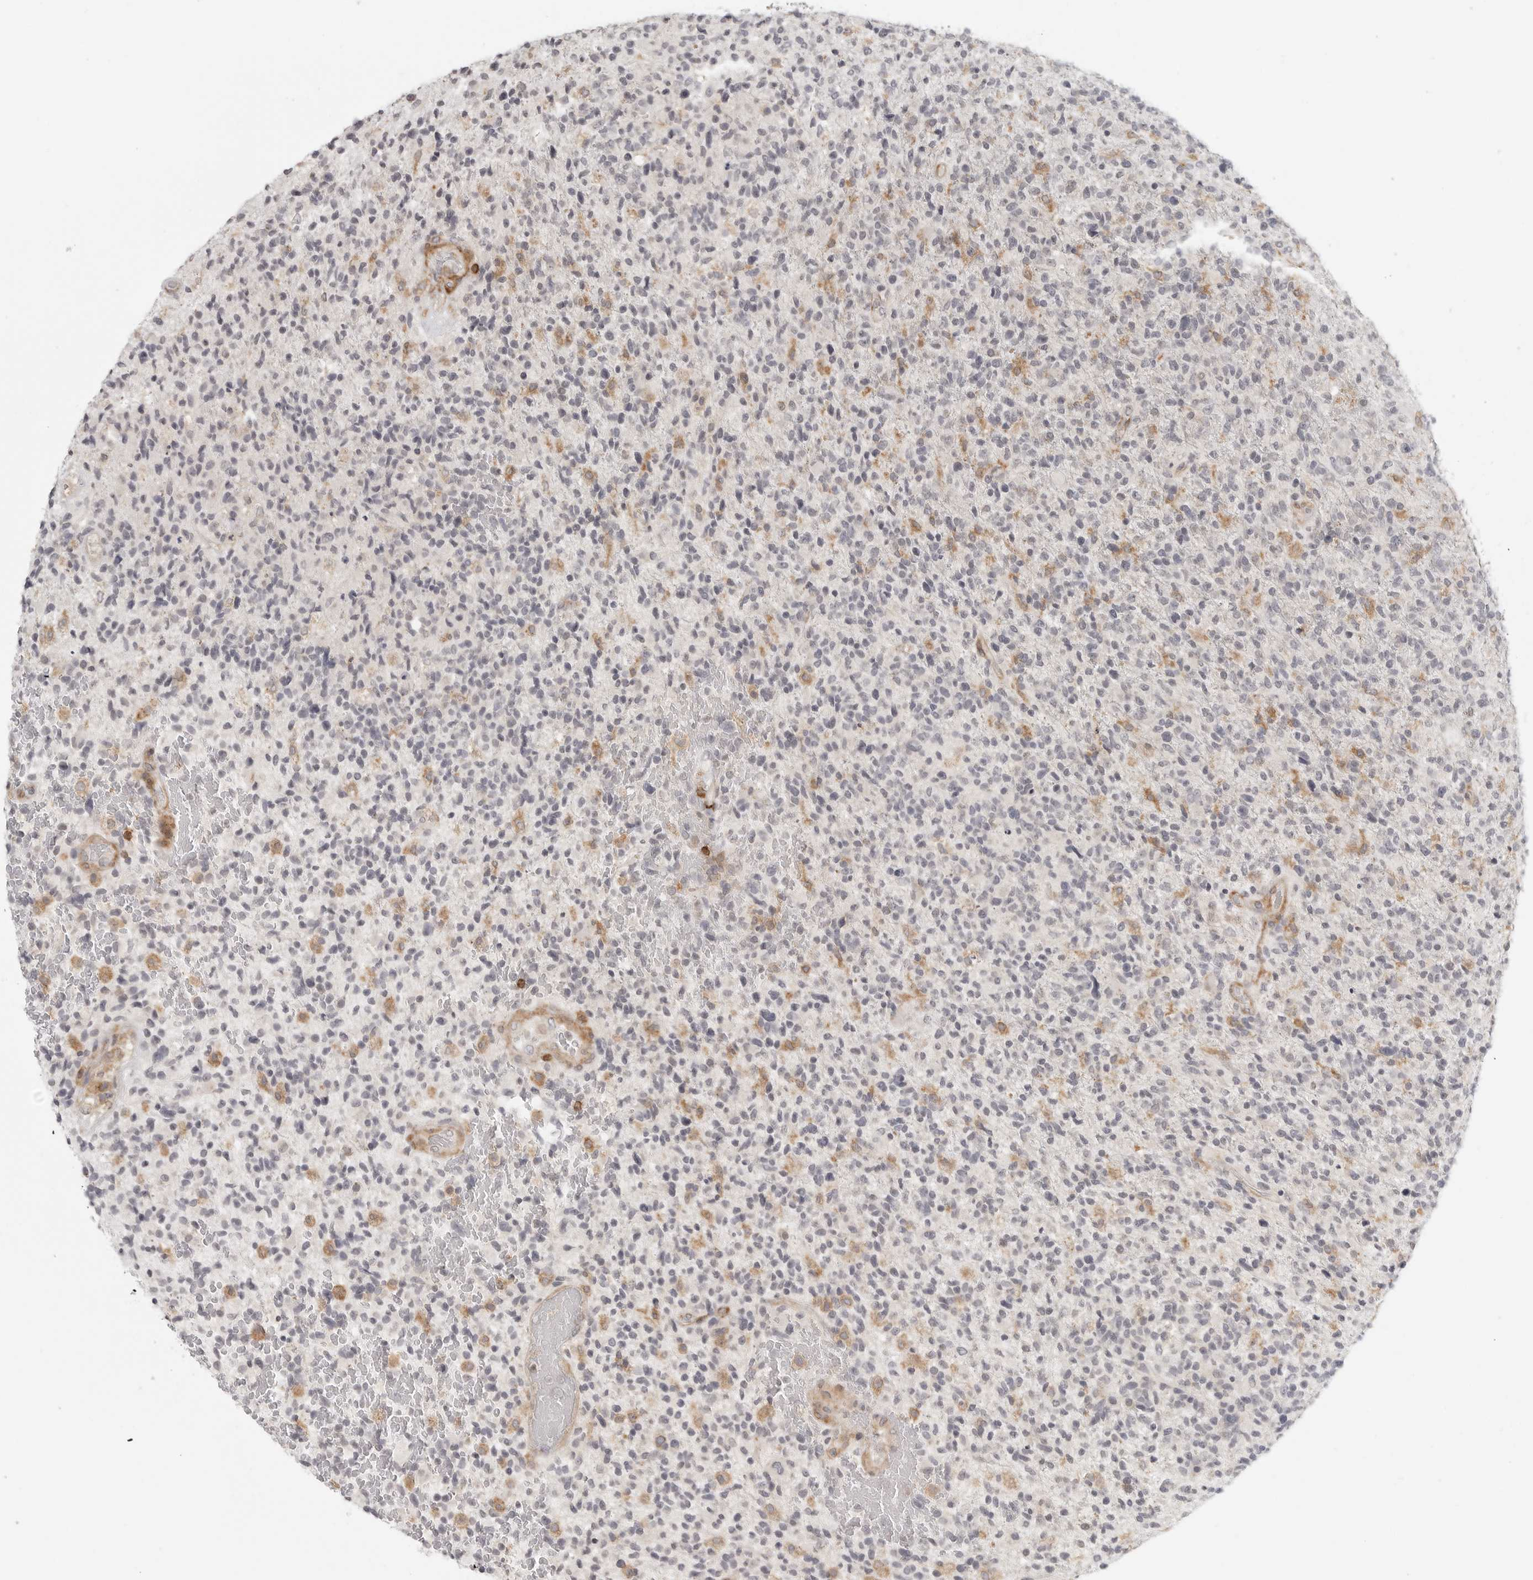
{"staining": {"intensity": "weak", "quantity": "<25%", "location": "cytoplasmic/membranous"}, "tissue": "glioma", "cell_type": "Tumor cells", "image_type": "cancer", "snomed": [{"axis": "morphology", "description": "Glioma, malignant, High grade"}, {"axis": "topography", "description": "Brain"}], "caption": "High power microscopy micrograph of an immunohistochemistry histopathology image of glioma, revealing no significant expression in tumor cells.", "gene": "SH3KBP1", "patient": {"sex": "male", "age": 72}}